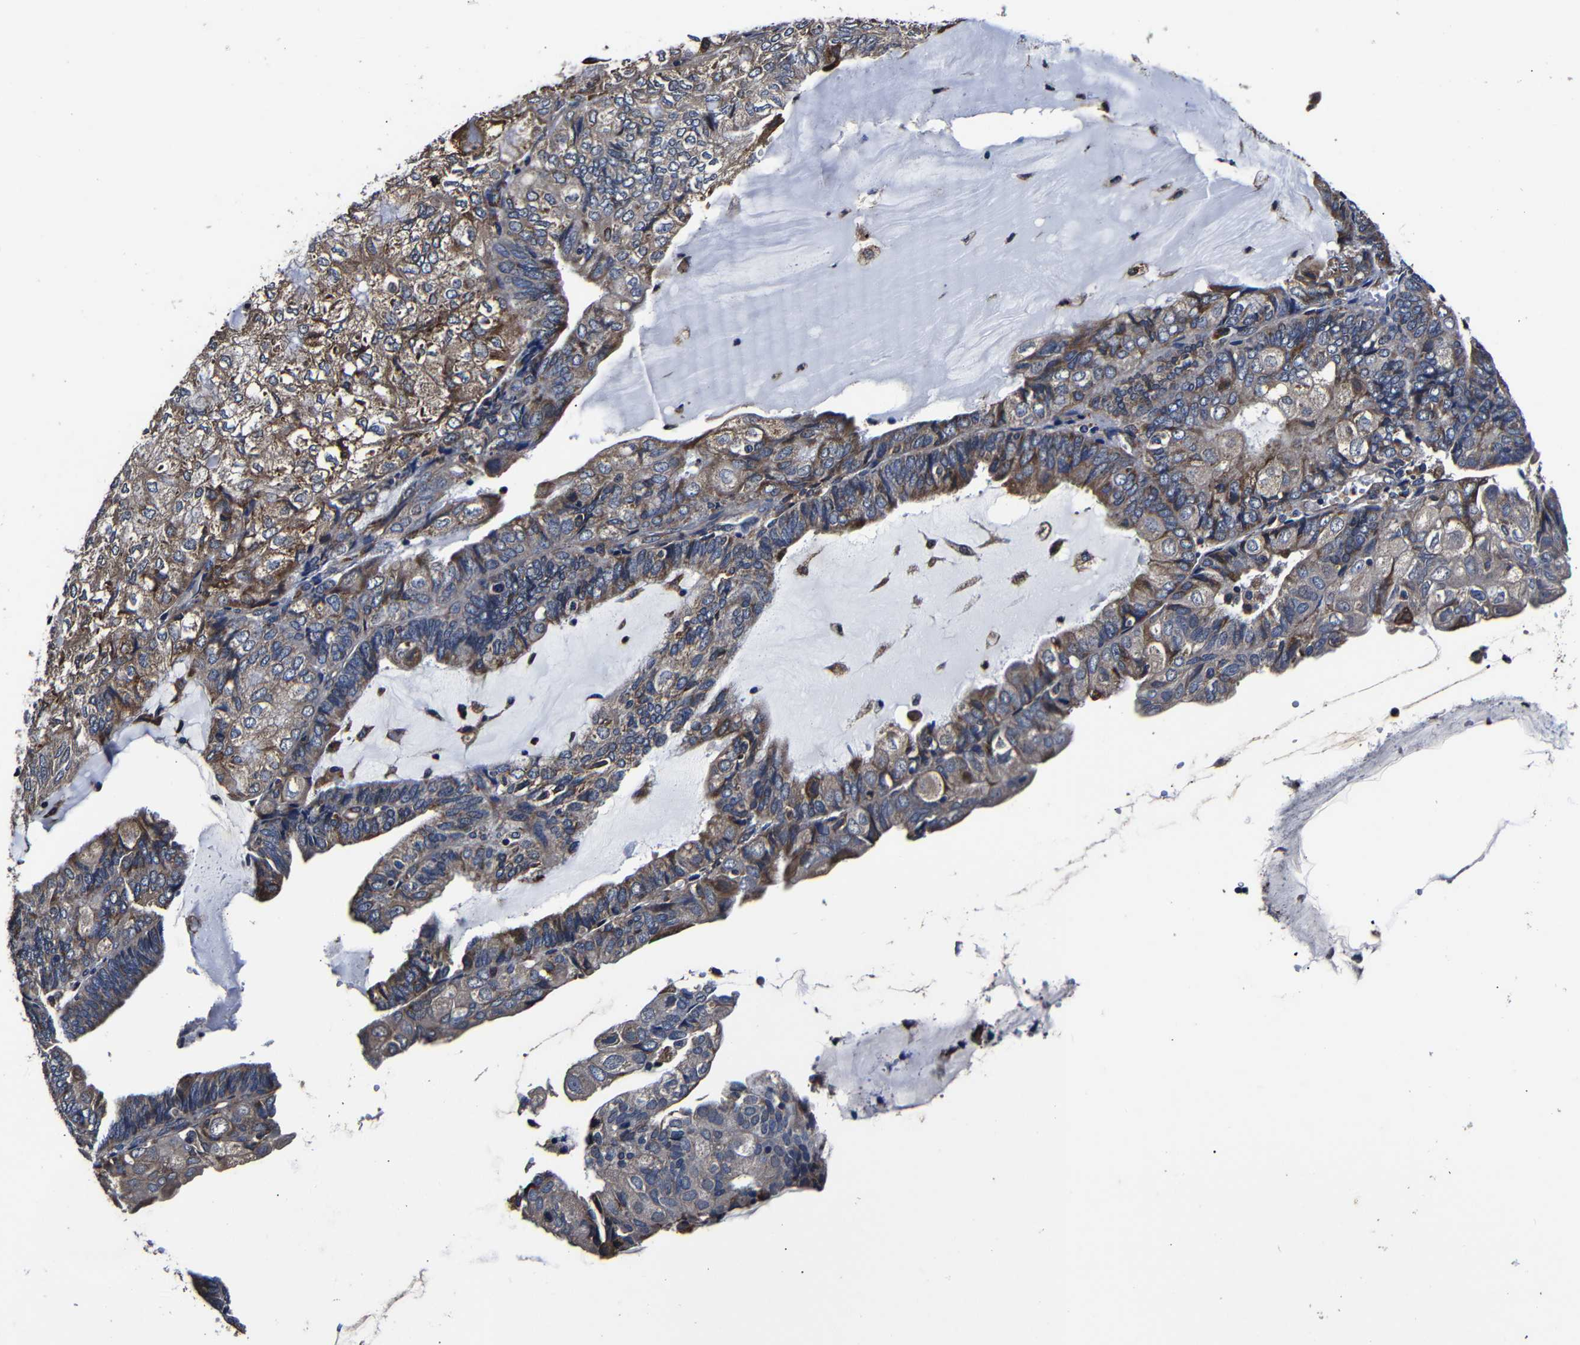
{"staining": {"intensity": "moderate", "quantity": ">75%", "location": "cytoplasmic/membranous"}, "tissue": "endometrial cancer", "cell_type": "Tumor cells", "image_type": "cancer", "snomed": [{"axis": "morphology", "description": "Adenocarcinoma, NOS"}, {"axis": "topography", "description": "Endometrium"}], "caption": "Adenocarcinoma (endometrial) was stained to show a protein in brown. There is medium levels of moderate cytoplasmic/membranous staining in about >75% of tumor cells.", "gene": "SCN9A", "patient": {"sex": "female", "age": 81}}